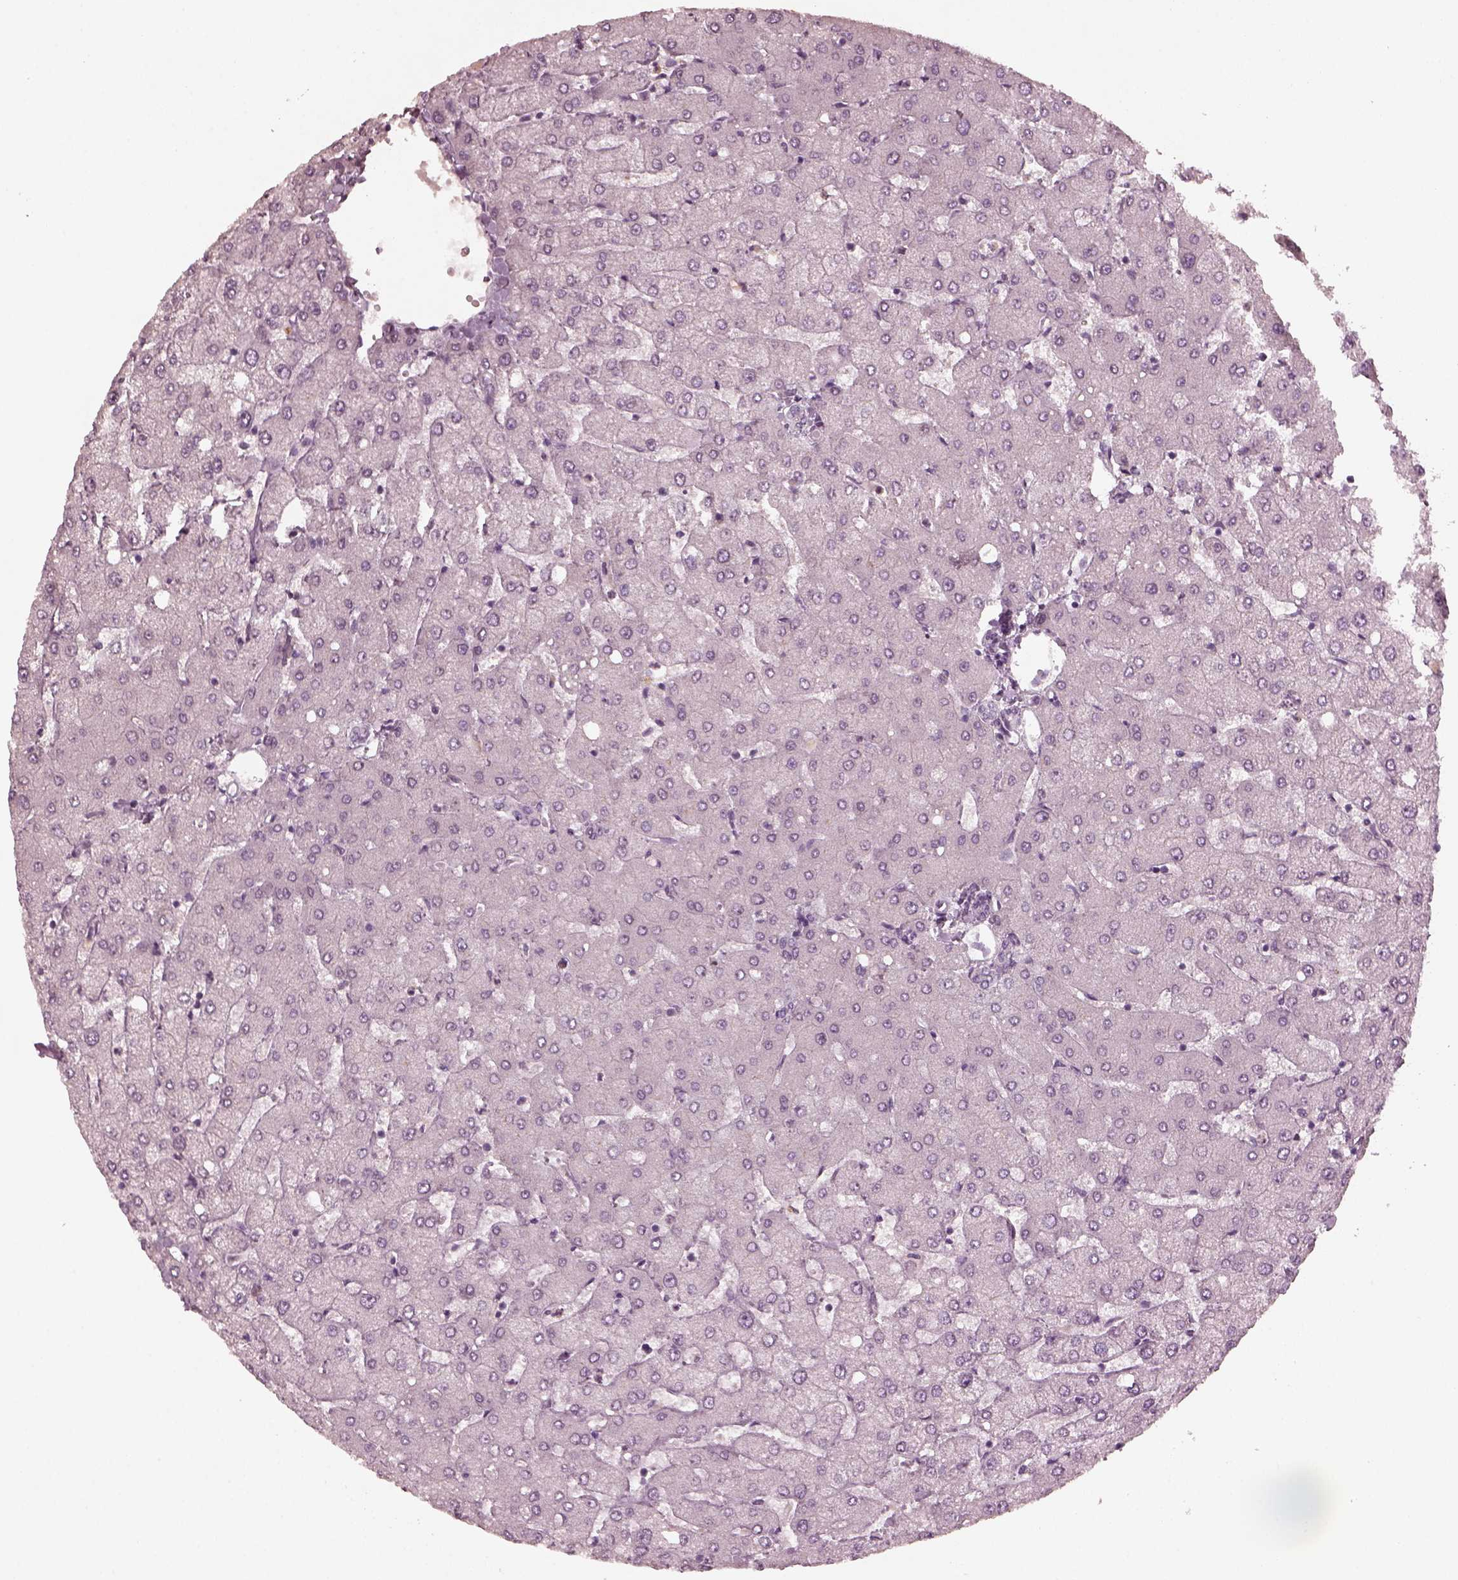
{"staining": {"intensity": "negative", "quantity": "none", "location": "none"}, "tissue": "liver", "cell_type": "Cholangiocytes", "image_type": "normal", "snomed": [{"axis": "morphology", "description": "Normal tissue, NOS"}, {"axis": "topography", "description": "Liver"}], "caption": "Liver was stained to show a protein in brown. There is no significant positivity in cholangiocytes. (DAB (3,3'-diaminobenzidine) immunohistochemistry with hematoxylin counter stain).", "gene": "KRT79", "patient": {"sex": "female", "age": 54}}